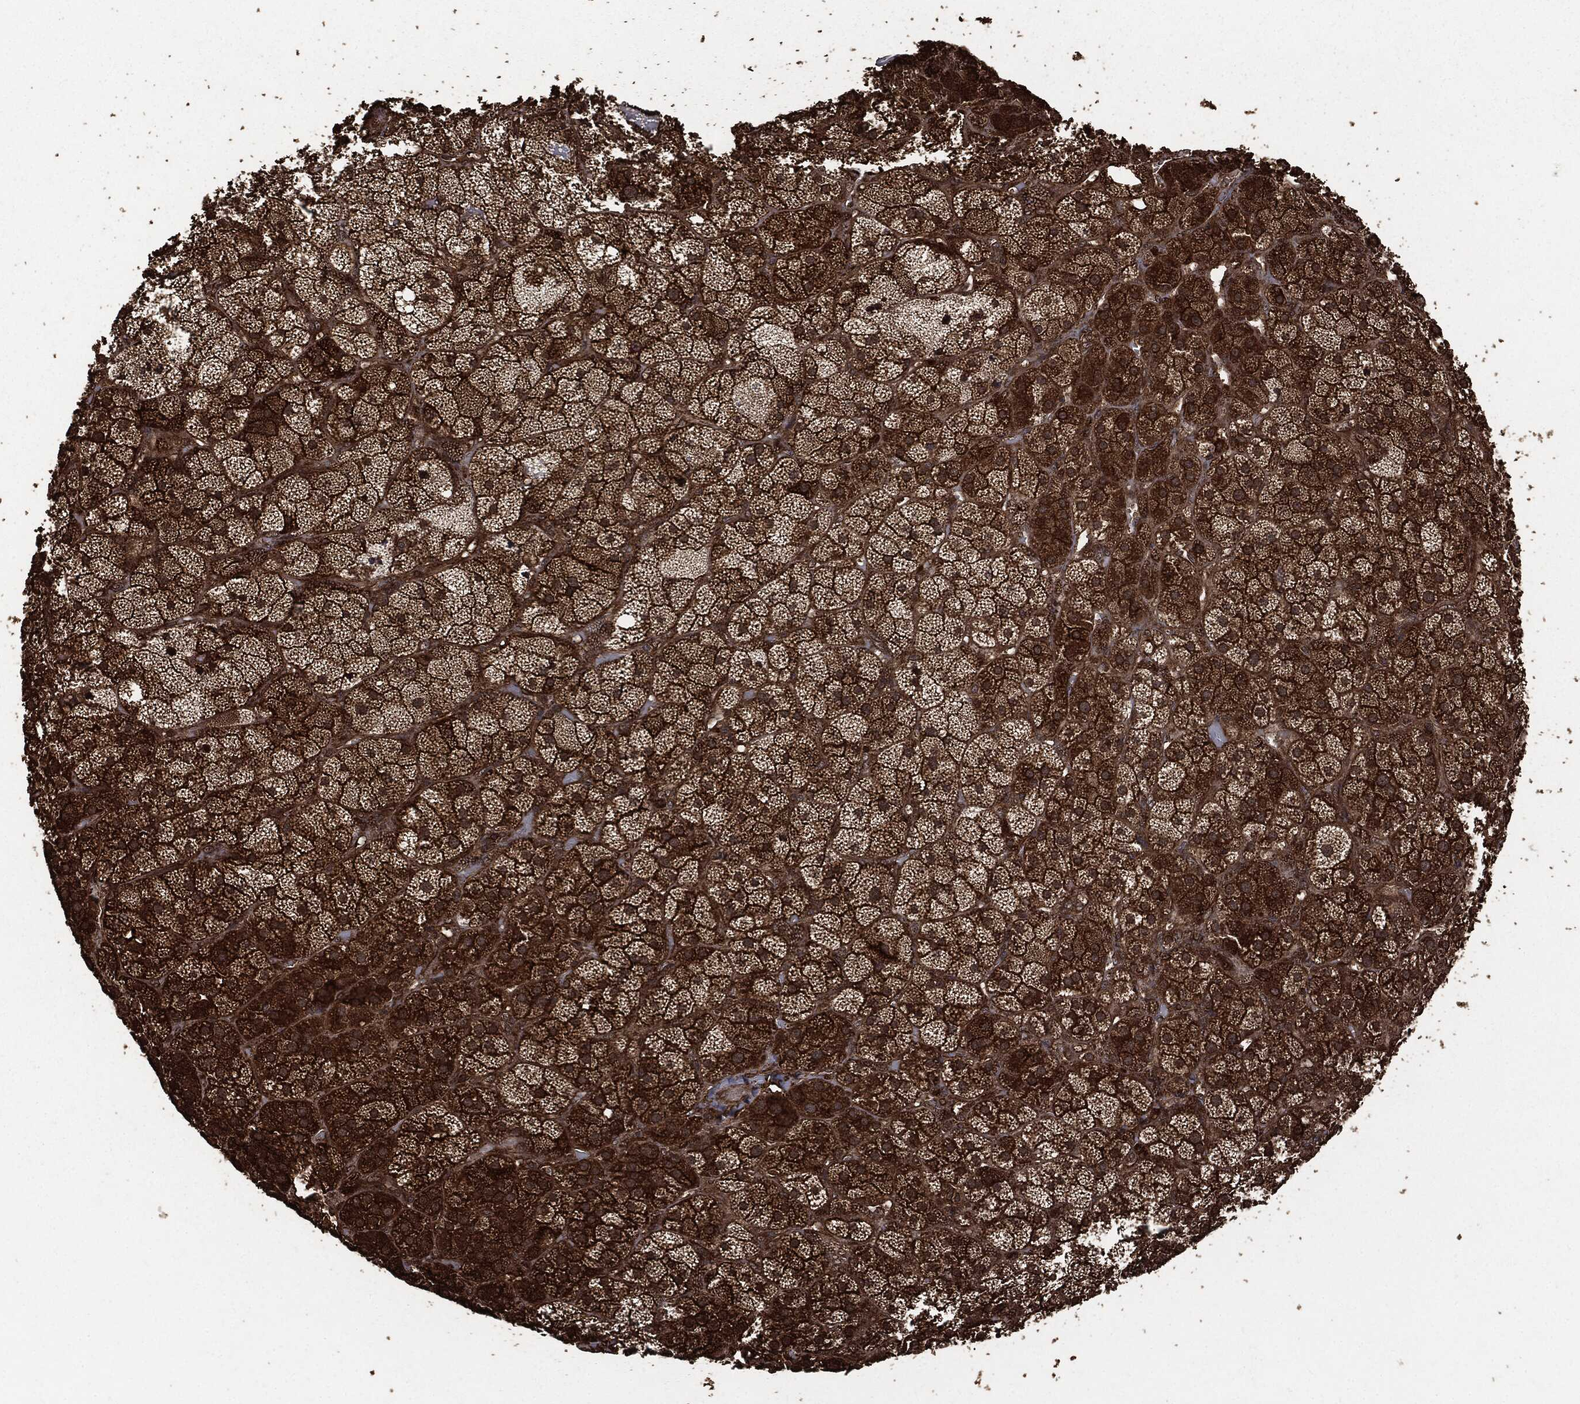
{"staining": {"intensity": "strong", "quantity": "25%-75%", "location": "cytoplasmic/membranous"}, "tissue": "adrenal gland", "cell_type": "Glandular cells", "image_type": "normal", "snomed": [{"axis": "morphology", "description": "Normal tissue, NOS"}, {"axis": "topography", "description": "Adrenal gland"}], "caption": "IHC (DAB) staining of unremarkable human adrenal gland demonstrates strong cytoplasmic/membranous protein staining in approximately 25%-75% of glandular cells. (IHC, brightfield microscopy, high magnification).", "gene": "HRAS", "patient": {"sex": "male", "age": 57}}